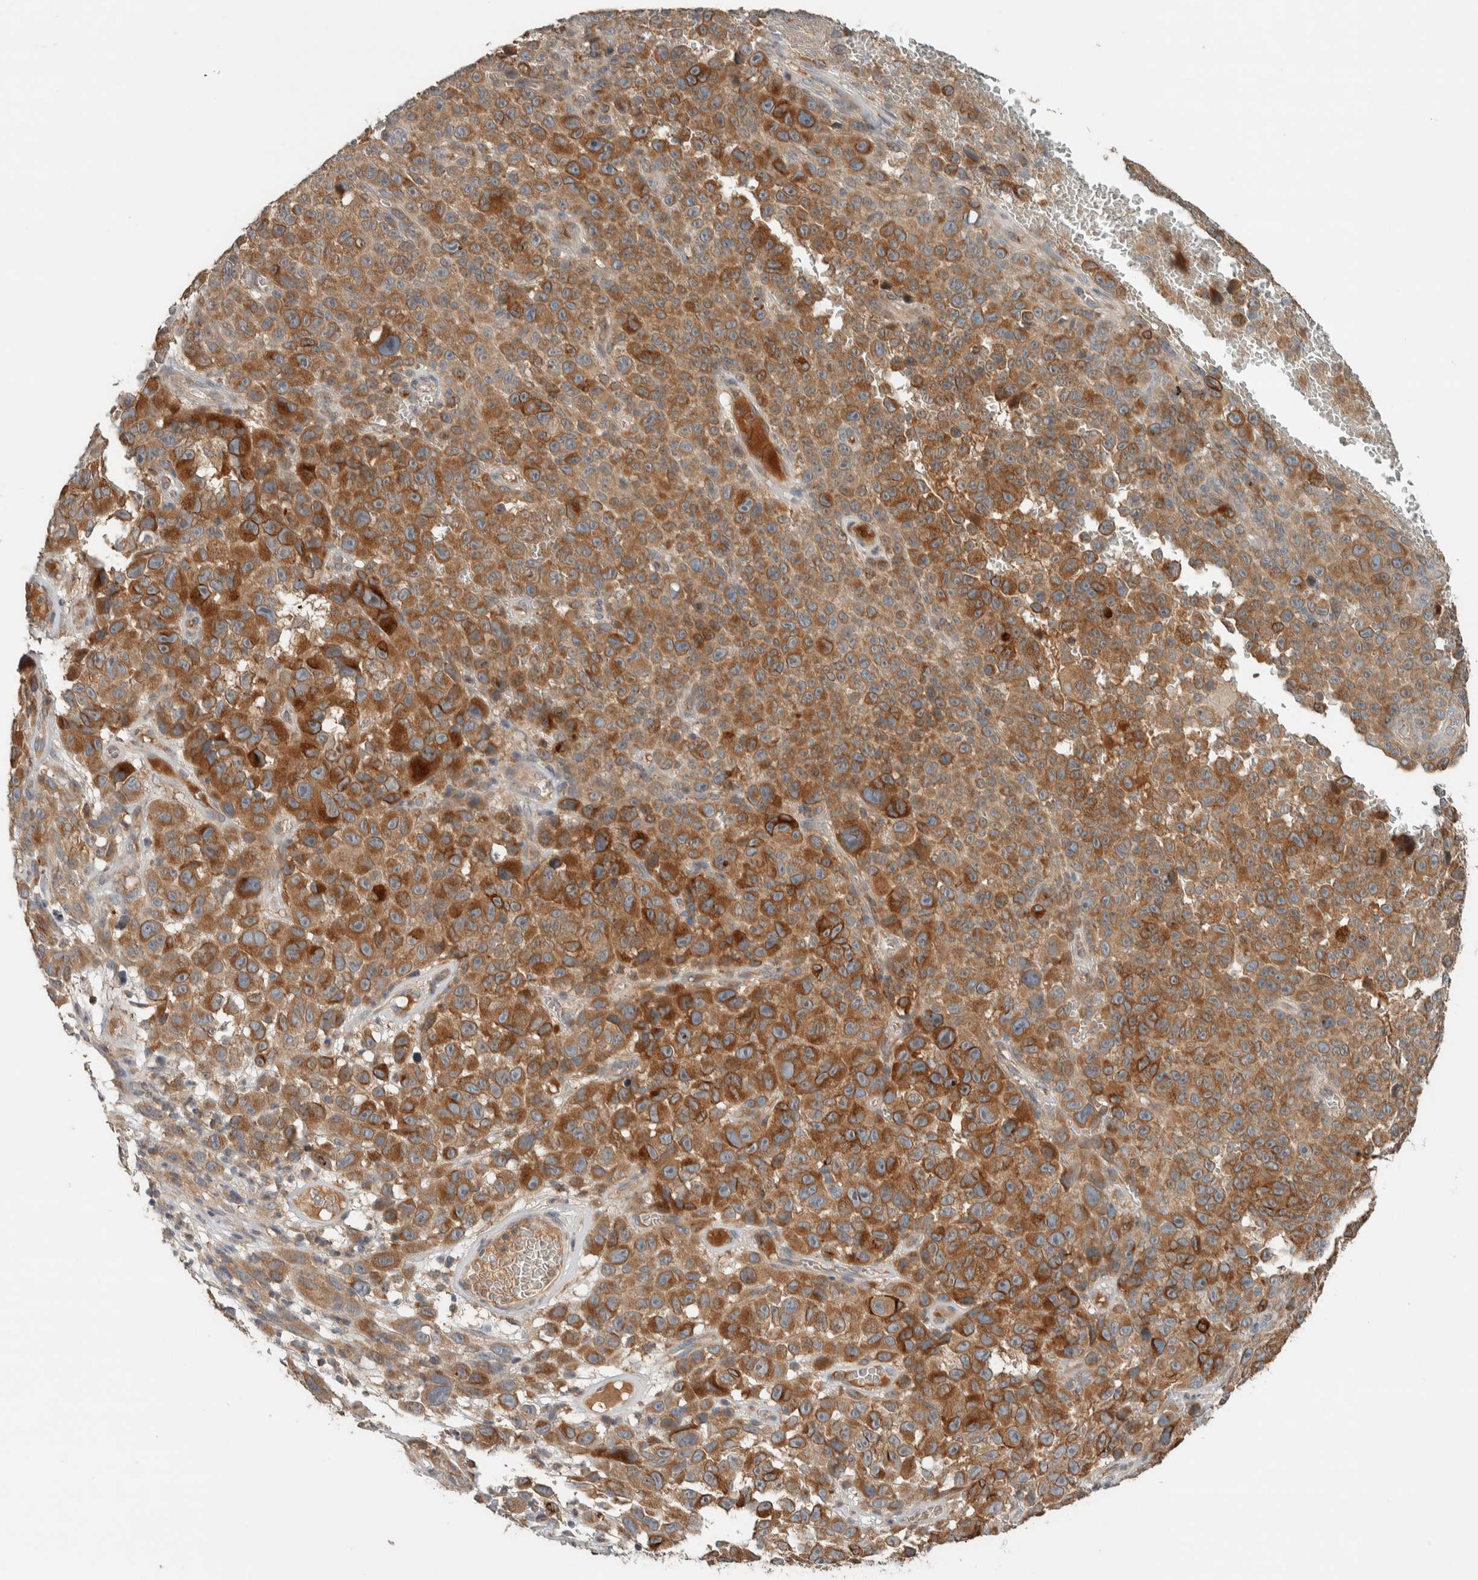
{"staining": {"intensity": "moderate", "quantity": ">75%", "location": "cytoplasmic/membranous"}, "tissue": "melanoma", "cell_type": "Tumor cells", "image_type": "cancer", "snomed": [{"axis": "morphology", "description": "Malignant melanoma, NOS"}, {"axis": "topography", "description": "Skin"}], "caption": "This photomicrograph demonstrates immunohistochemistry (IHC) staining of malignant melanoma, with medium moderate cytoplasmic/membranous staining in approximately >75% of tumor cells.", "gene": "NBR1", "patient": {"sex": "female", "age": 82}}